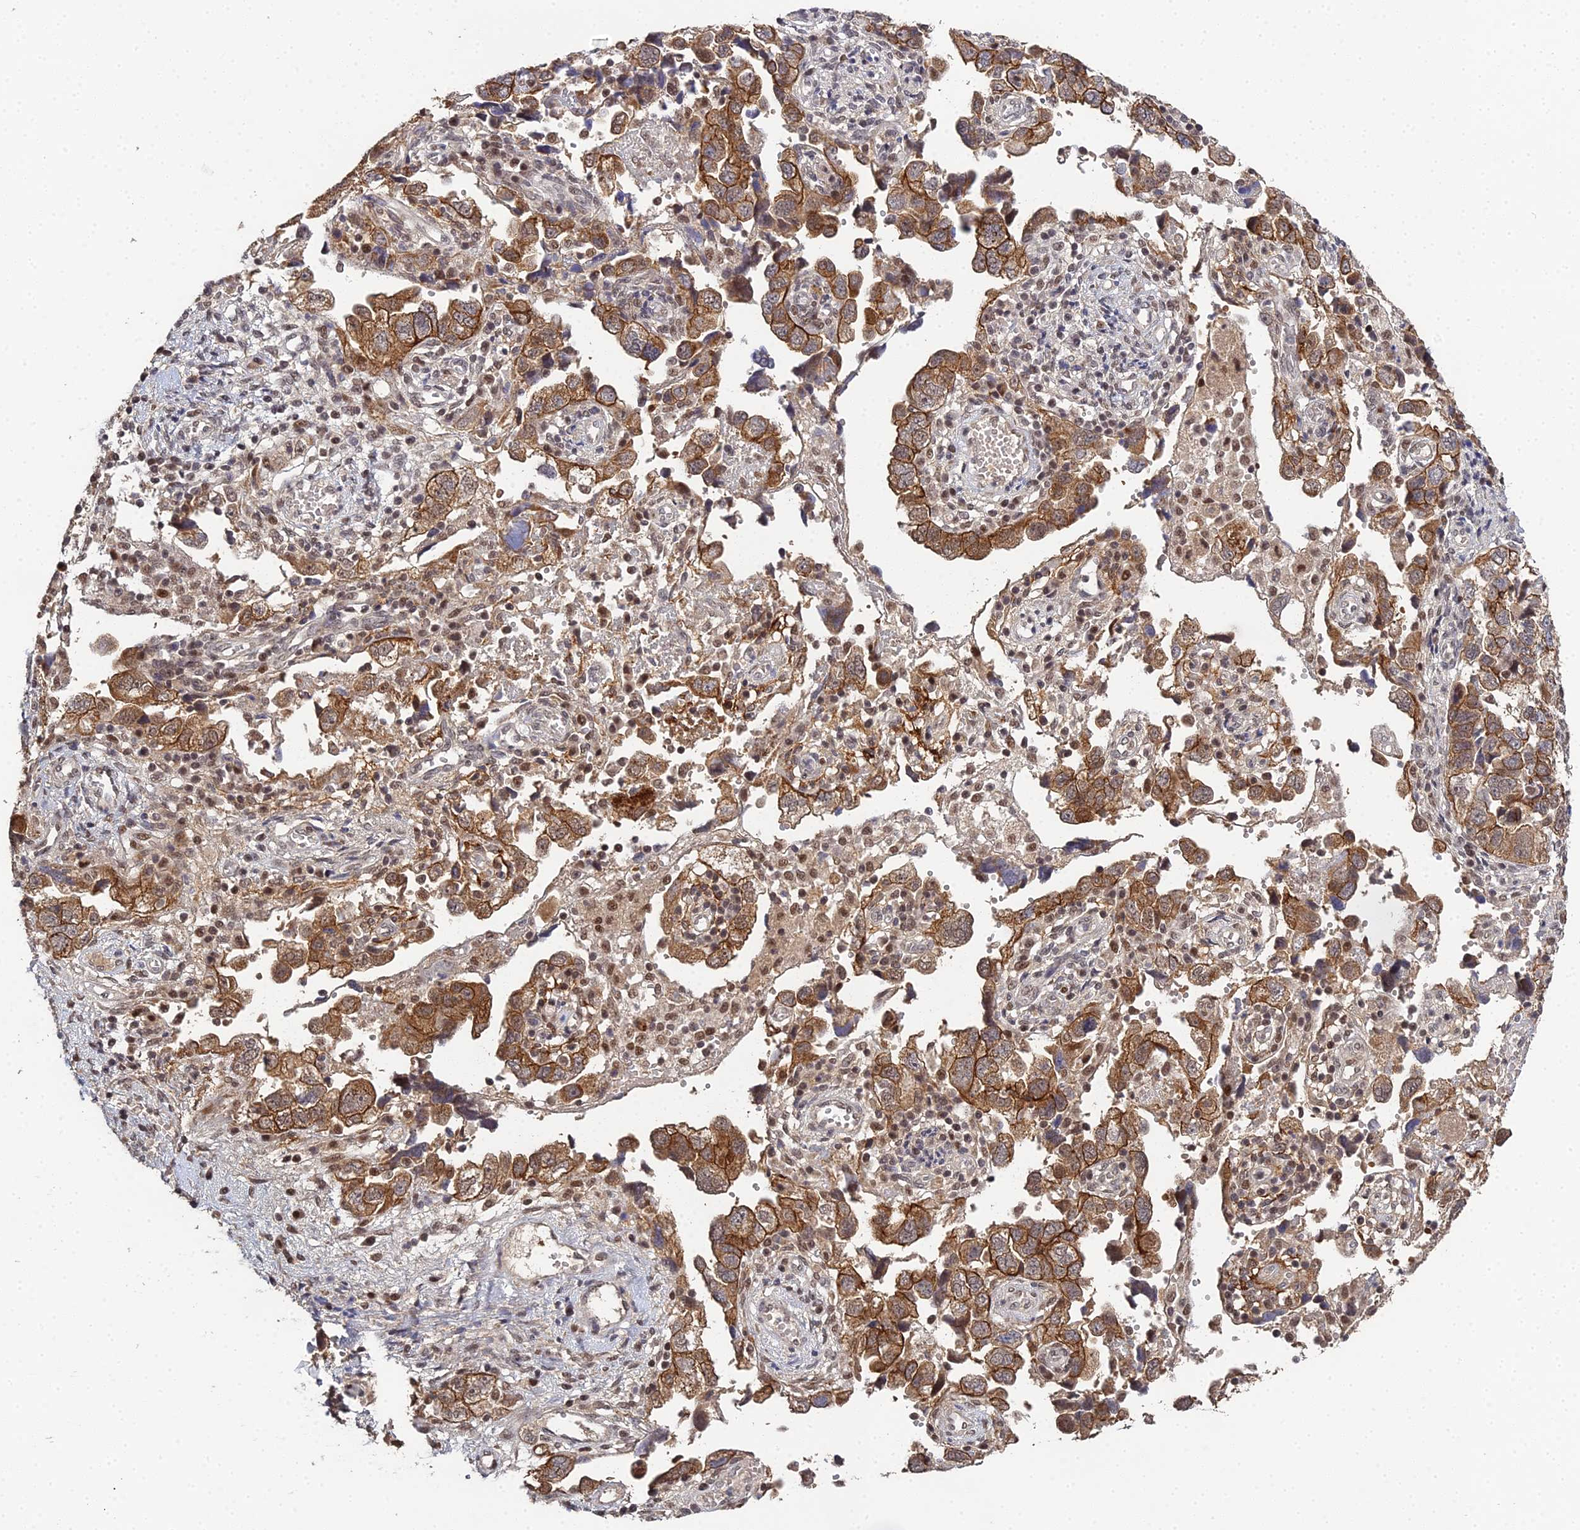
{"staining": {"intensity": "strong", "quantity": ">75%", "location": "cytoplasmic/membranous,nuclear"}, "tissue": "ovarian cancer", "cell_type": "Tumor cells", "image_type": "cancer", "snomed": [{"axis": "morphology", "description": "Carcinoma, NOS"}, {"axis": "morphology", "description": "Cystadenocarcinoma, serous, NOS"}, {"axis": "topography", "description": "Ovary"}], "caption": "Immunohistochemistry (DAB (3,3'-diaminobenzidine)) staining of ovarian carcinoma shows strong cytoplasmic/membranous and nuclear protein positivity in approximately >75% of tumor cells. (DAB (3,3'-diaminobenzidine) IHC, brown staining for protein, blue staining for nuclei).", "gene": "ERCC5", "patient": {"sex": "female", "age": 69}}